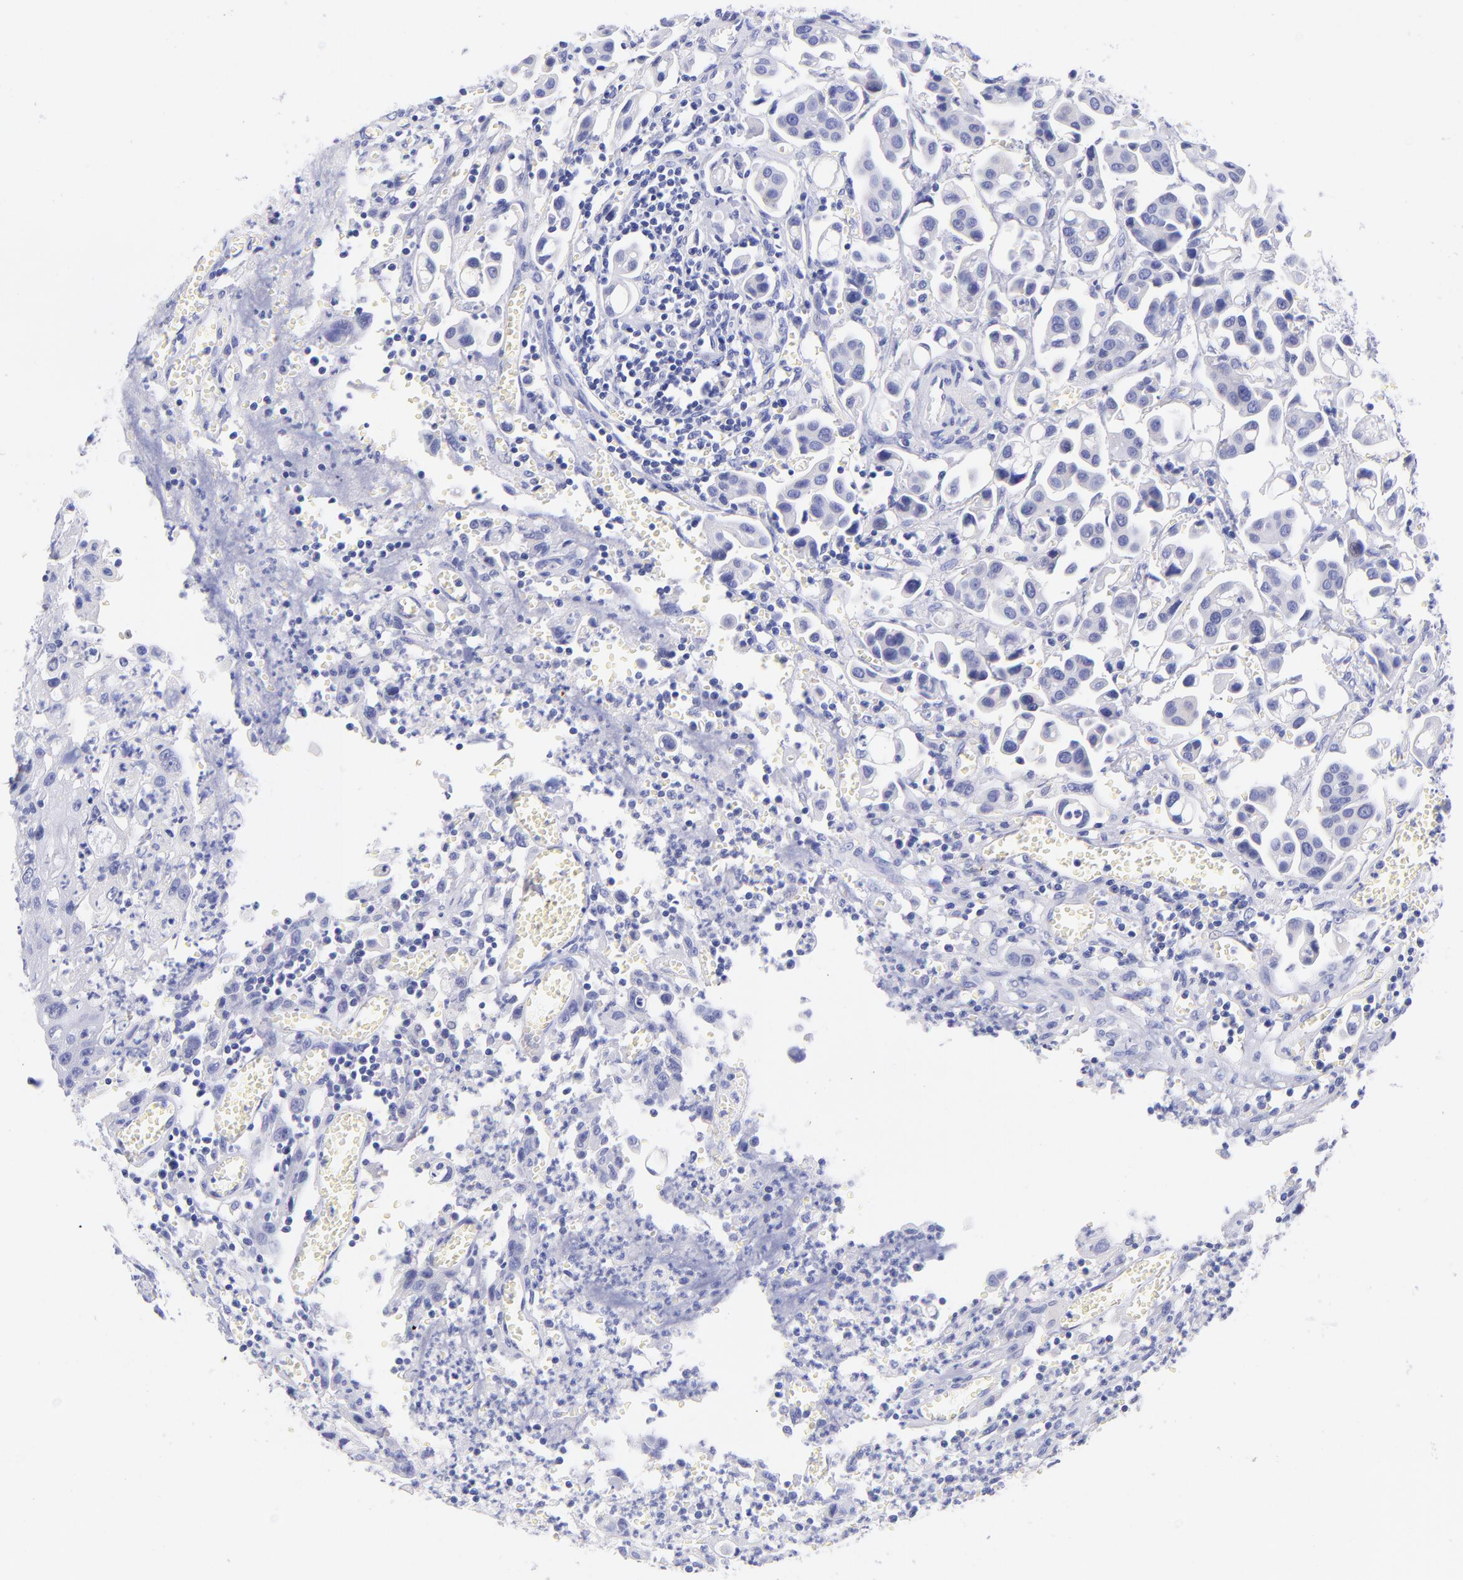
{"staining": {"intensity": "negative", "quantity": "none", "location": "none"}, "tissue": "urothelial cancer", "cell_type": "Tumor cells", "image_type": "cancer", "snomed": [{"axis": "morphology", "description": "Urothelial carcinoma, High grade"}, {"axis": "topography", "description": "Urinary bladder"}], "caption": "High-grade urothelial carcinoma stained for a protein using immunohistochemistry (IHC) shows no expression tumor cells.", "gene": "RAB3B", "patient": {"sex": "male", "age": 66}}